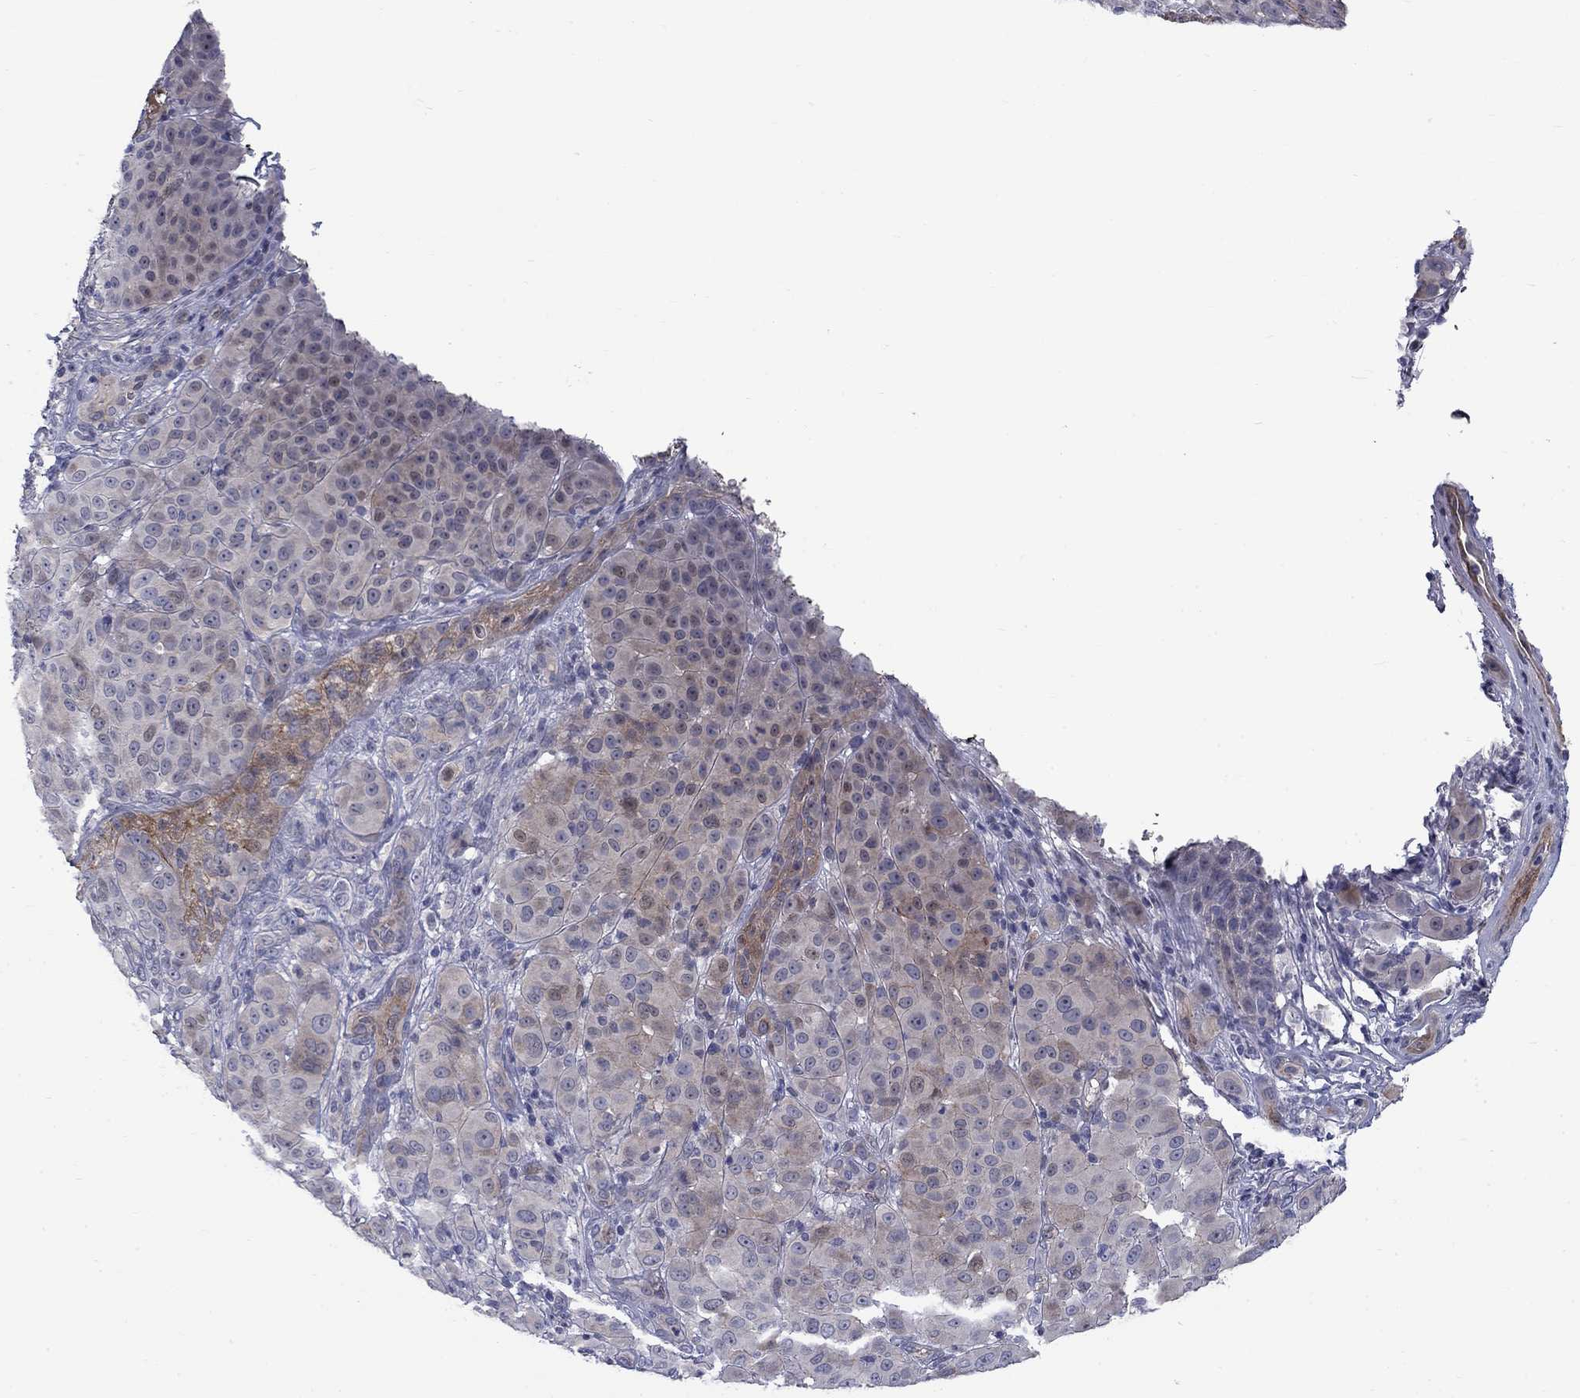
{"staining": {"intensity": "weak", "quantity": "25%-75%", "location": "cytoplasmic/membranous"}, "tissue": "melanoma", "cell_type": "Tumor cells", "image_type": "cancer", "snomed": [{"axis": "morphology", "description": "Malignant melanoma, NOS"}, {"axis": "topography", "description": "Skin"}], "caption": "Tumor cells demonstrate weak cytoplasmic/membranous expression in approximately 25%-75% of cells in melanoma. (Stains: DAB (3,3'-diaminobenzidine) in brown, nuclei in blue, Microscopy: brightfield microscopy at high magnification).", "gene": "SLC1A1", "patient": {"sex": "female", "age": 87}}